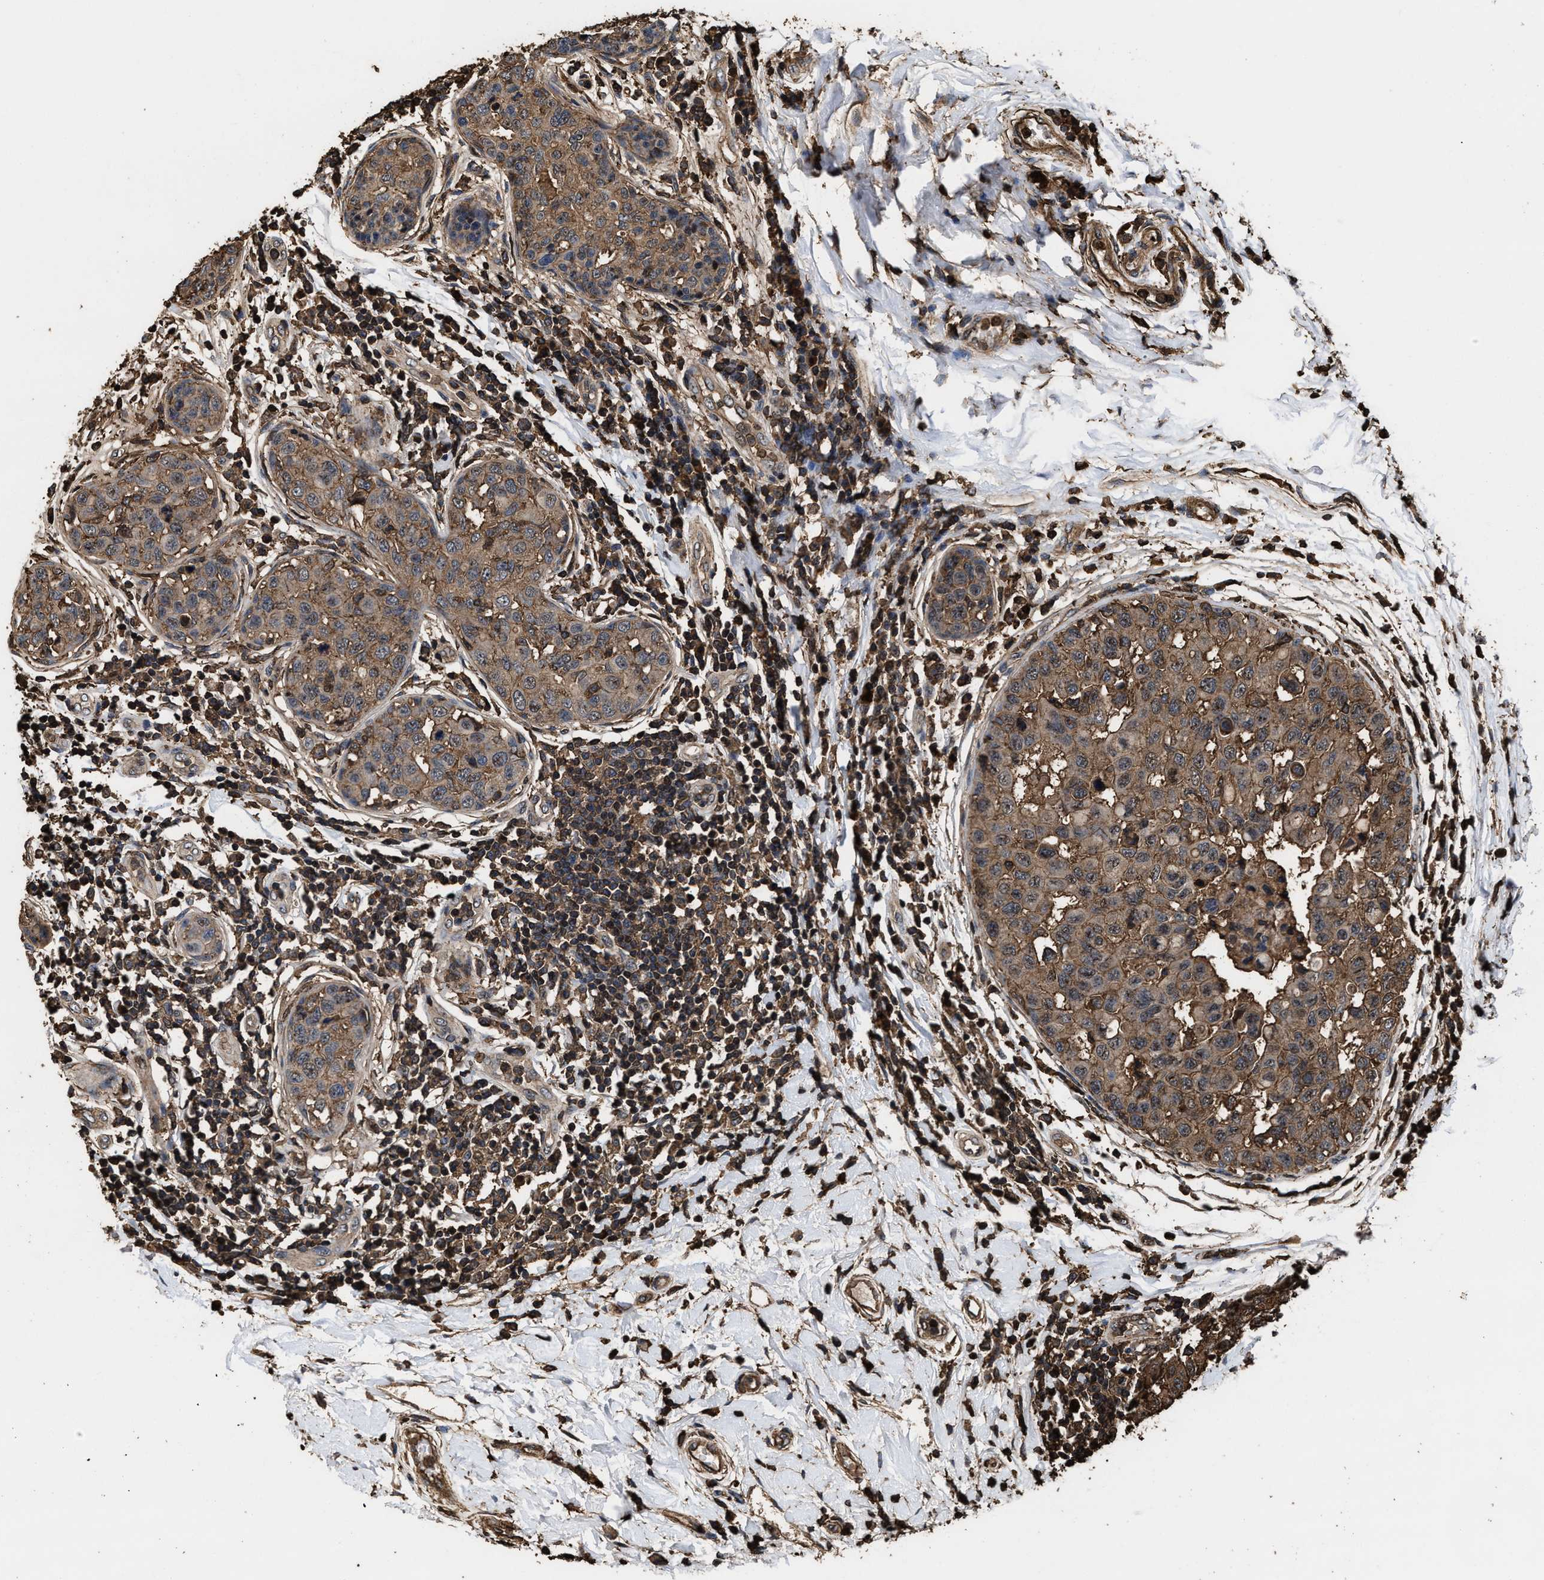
{"staining": {"intensity": "moderate", "quantity": ">75%", "location": "cytoplasmic/membranous"}, "tissue": "breast cancer", "cell_type": "Tumor cells", "image_type": "cancer", "snomed": [{"axis": "morphology", "description": "Duct carcinoma"}, {"axis": "topography", "description": "Breast"}], "caption": "This is an image of IHC staining of breast intraductal carcinoma, which shows moderate expression in the cytoplasmic/membranous of tumor cells.", "gene": "KBTBD2", "patient": {"sex": "female", "age": 27}}